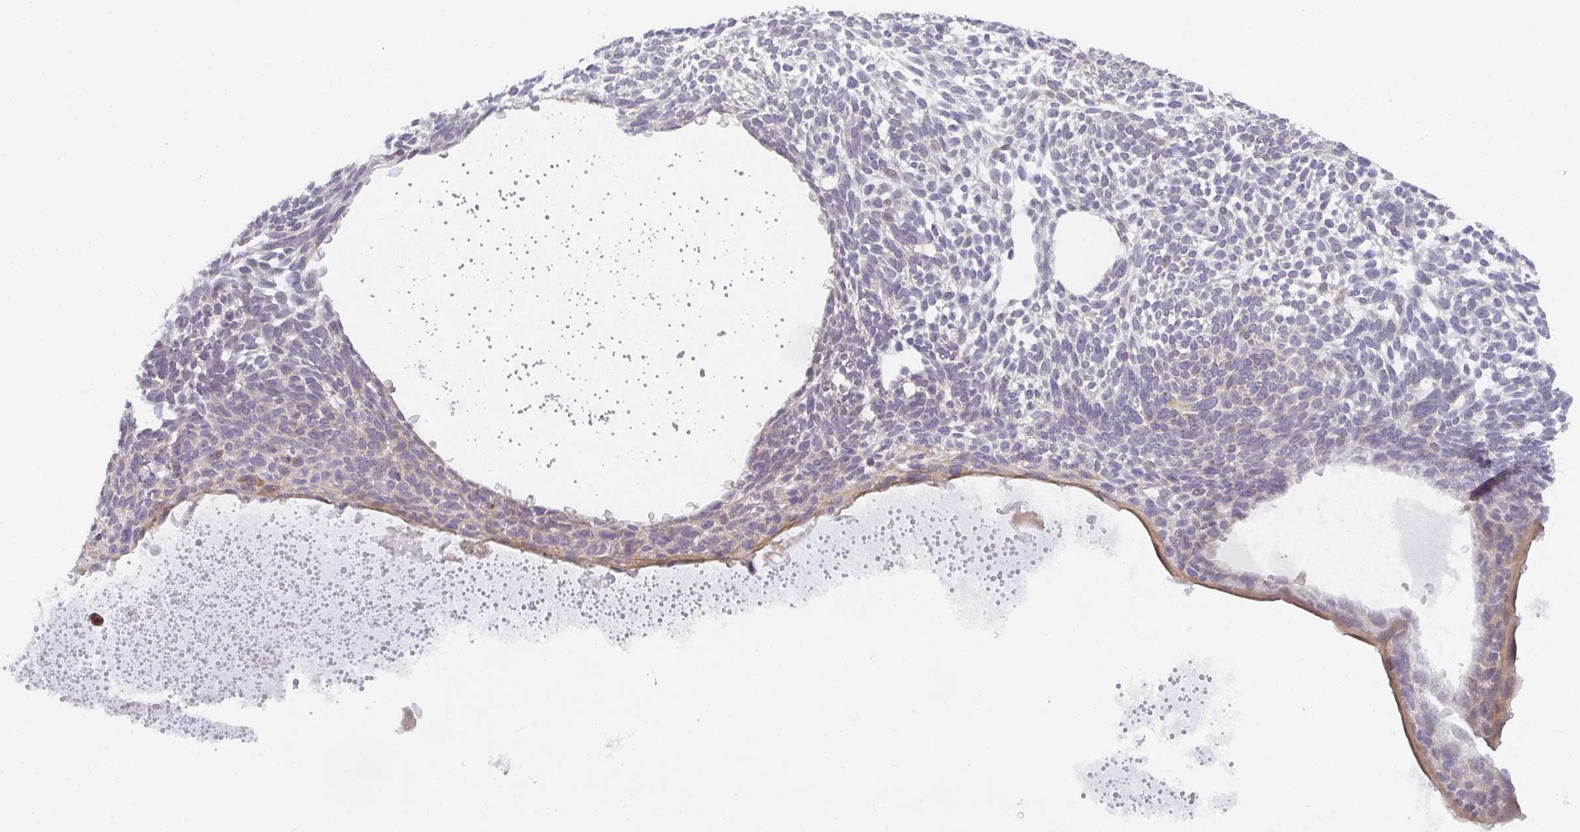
{"staining": {"intensity": "weak", "quantity": "25%-75%", "location": "cytoplasmic/membranous"}, "tissue": "skin cancer", "cell_type": "Tumor cells", "image_type": "cancer", "snomed": [{"axis": "morphology", "description": "Basal cell carcinoma"}, {"axis": "topography", "description": "Skin"}, {"axis": "topography", "description": "Skin of face"}], "caption": "IHC photomicrograph of neoplastic tissue: human skin cancer (basal cell carcinoma) stained using immunohistochemistry demonstrates low levels of weak protein expression localized specifically in the cytoplasmic/membranous of tumor cells, appearing as a cytoplasmic/membranous brown color.", "gene": "GSDMB", "patient": {"sex": "male", "age": 83}}